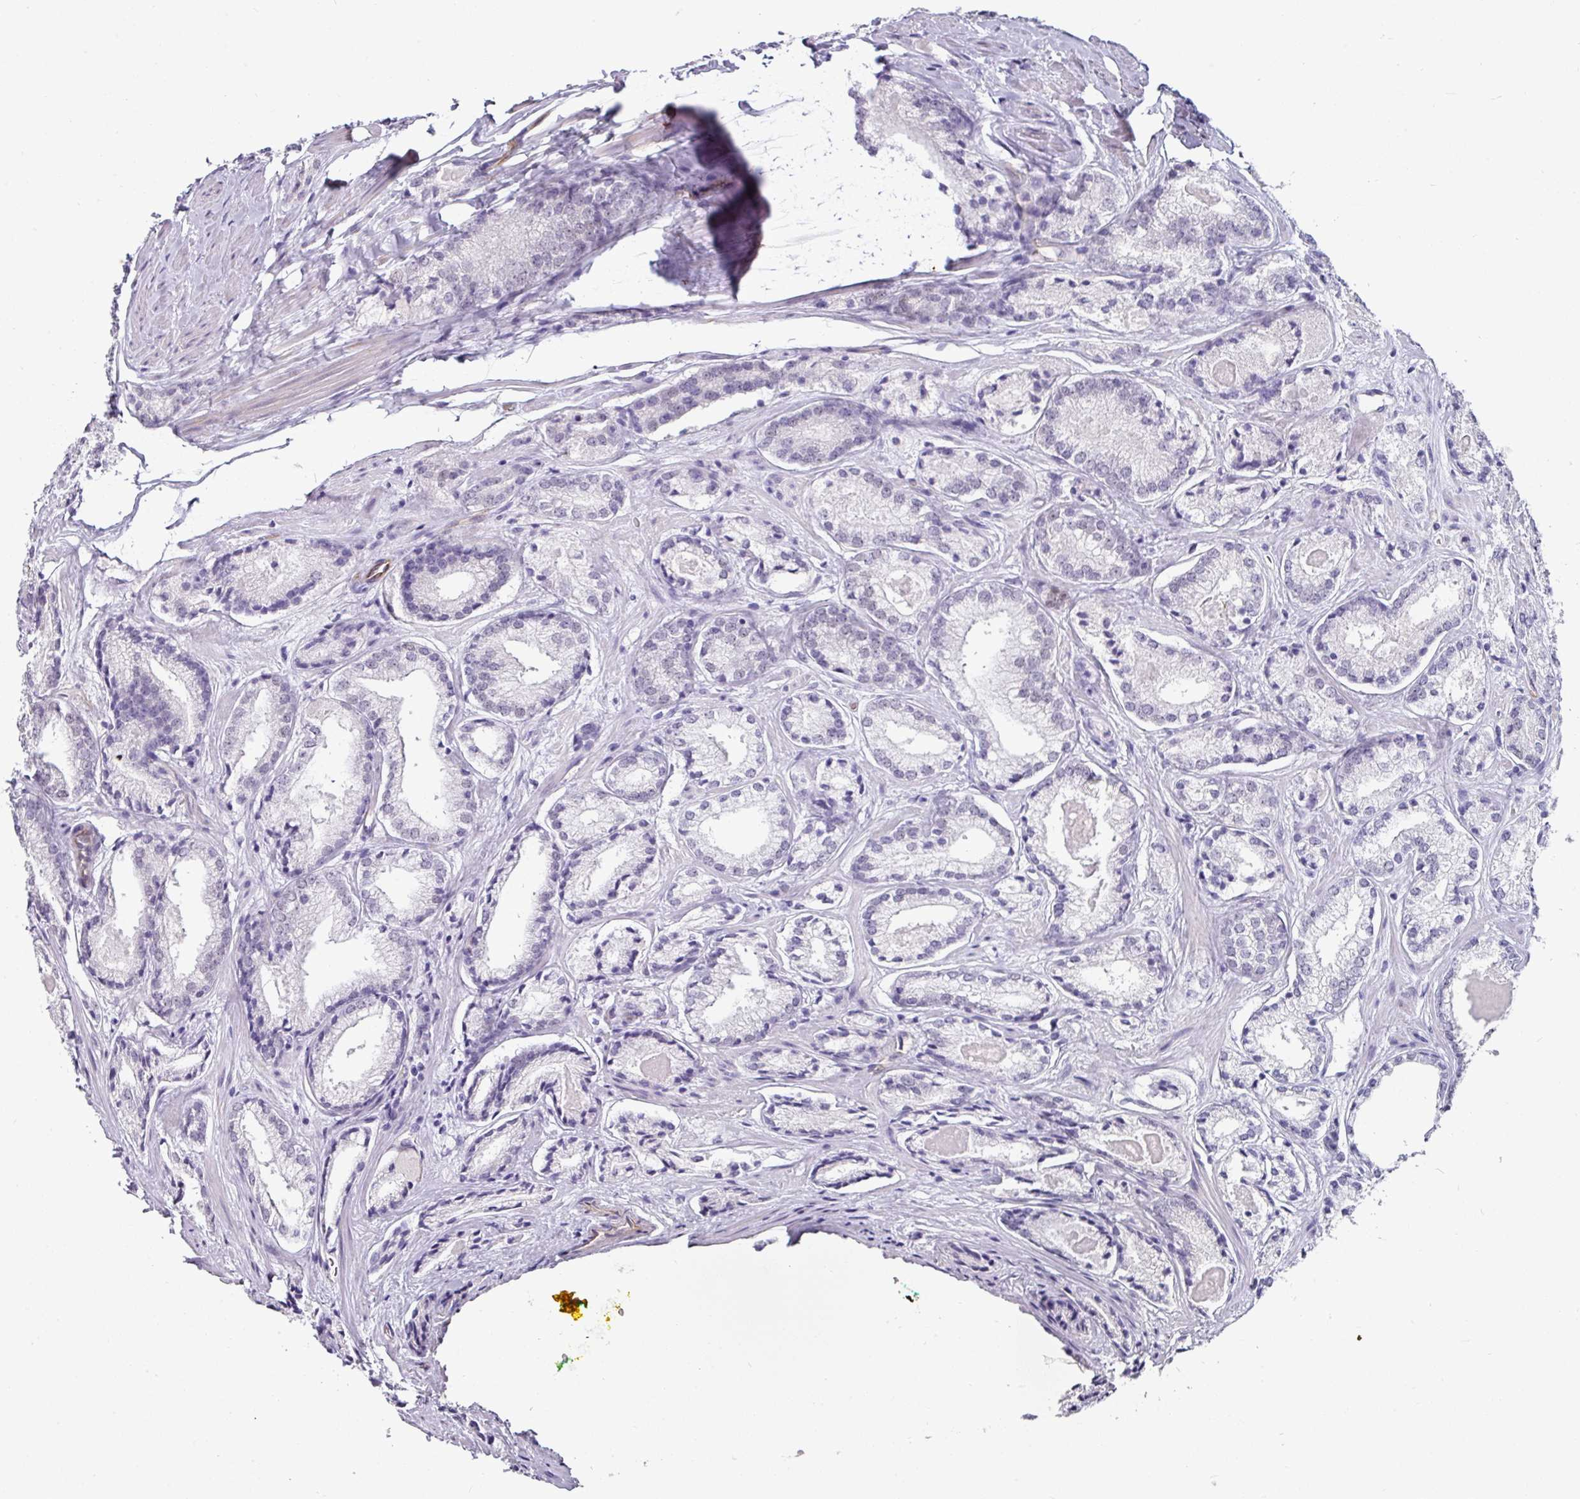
{"staining": {"intensity": "negative", "quantity": "none", "location": "none"}, "tissue": "prostate cancer", "cell_type": "Tumor cells", "image_type": "cancer", "snomed": [{"axis": "morphology", "description": "Adenocarcinoma, Low grade"}, {"axis": "topography", "description": "Prostate"}], "caption": "Immunohistochemical staining of human prostate adenocarcinoma (low-grade) exhibits no significant expression in tumor cells. (DAB (3,3'-diaminobenzidine) immunohistochemistry (IHC), high magnification).", "gene": "EYA3", "patient": {"sex": "male", "age": 68}}